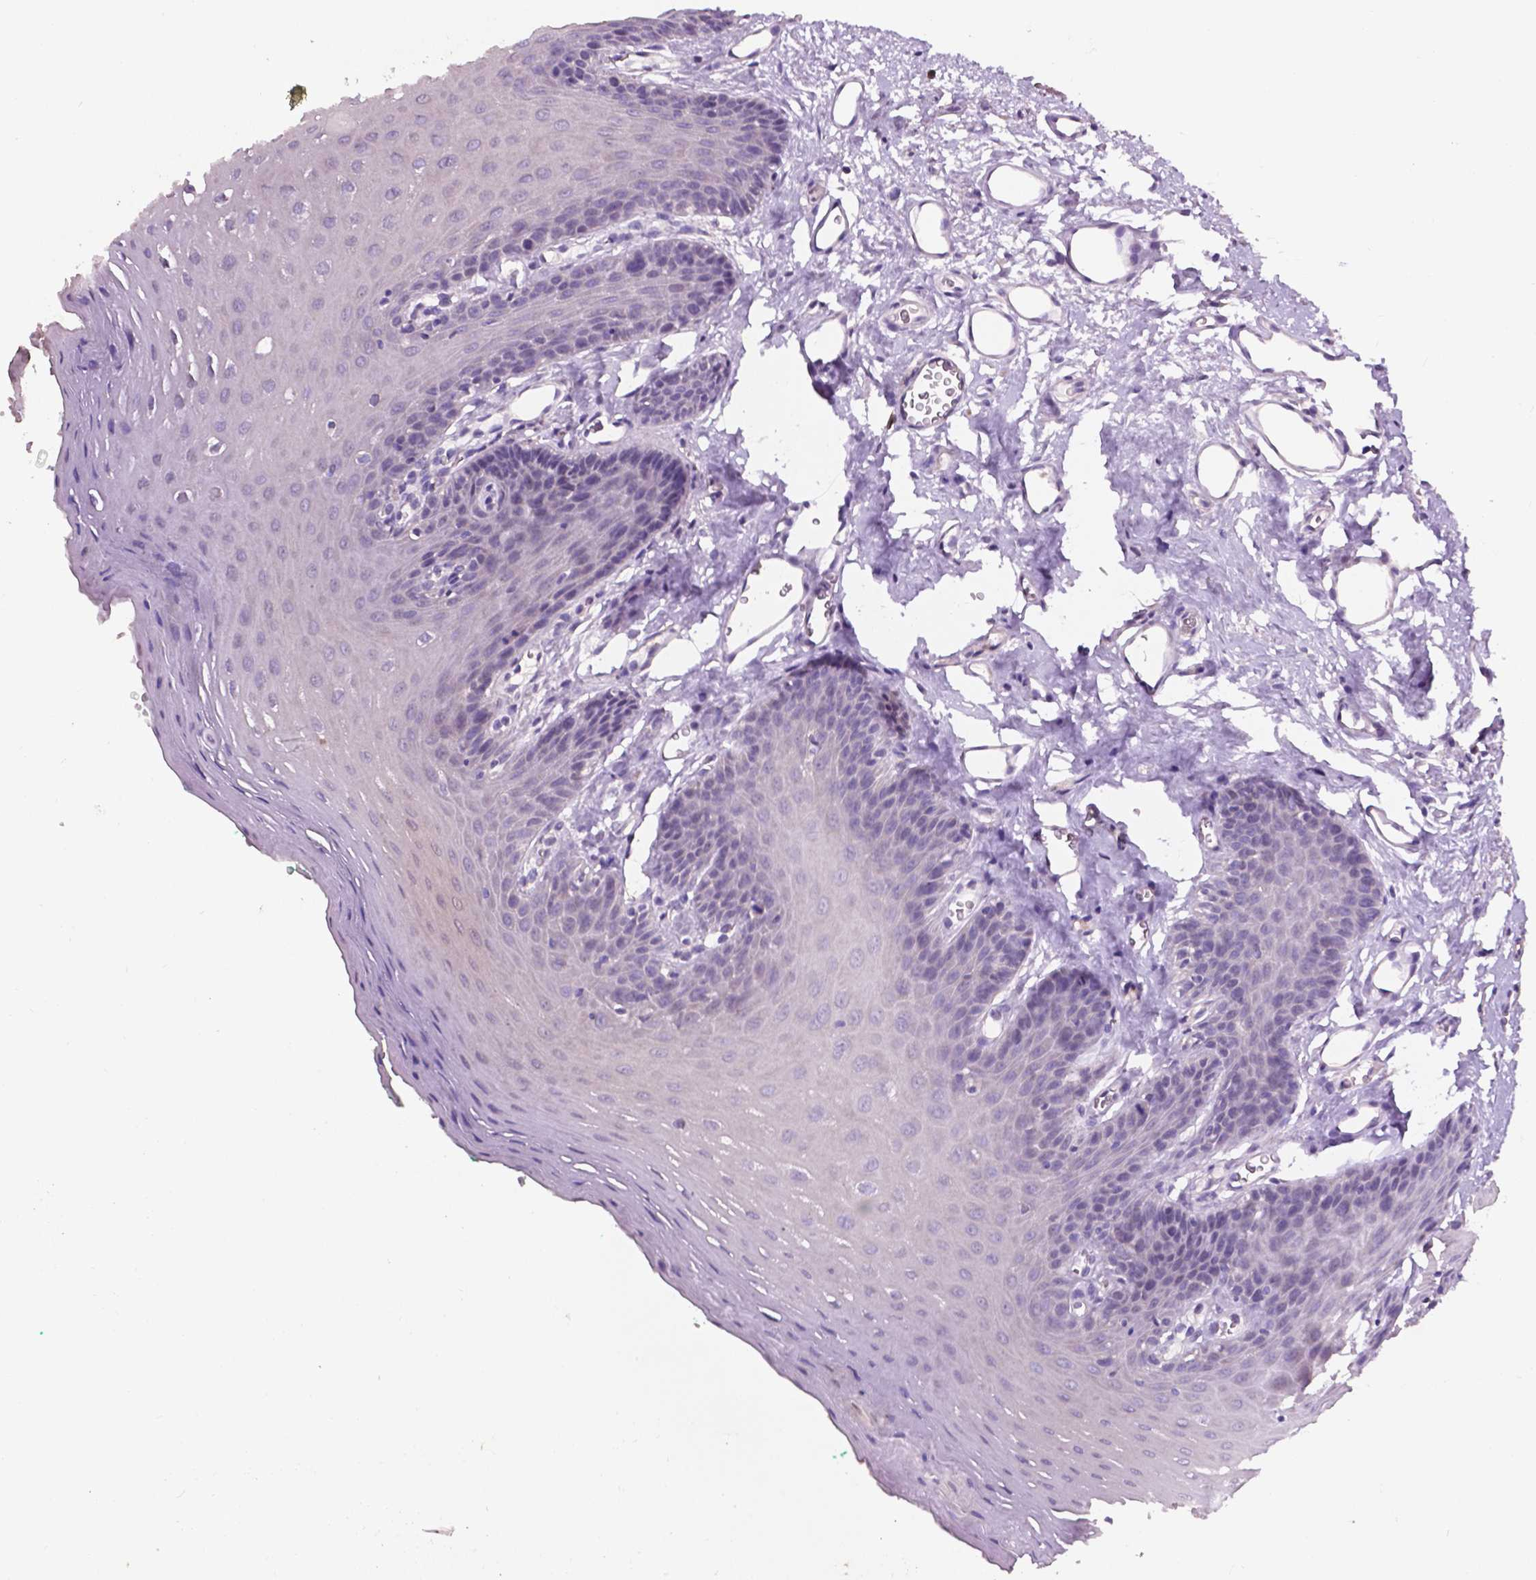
{"staining": {"intensity": "negative", "quantity": "none", "location": "none"}, "tissue": "oral mucosa", "cell_type": "Squamous epithelial cells", "image_type": "normal", "snomed": [{"axis": "morphology", "description": "Normal tissue, NOS"}, {"axis": "morphology", "description": "Squamous cell carcinoma, NOS"}, {"axis": "topography", "description": "Oral tissue"}, {"axis": "topography", "description": "Head-Neck"}], "caption": "Immunohistochemistry (IHC) photomicrograph of unremarkable oral mucosa stained for a protein (brown), which exhibits no staining in squamous epithelial cells.", "gene": "PLSCR1", "patient": {"sex": "female", "age": 50}}